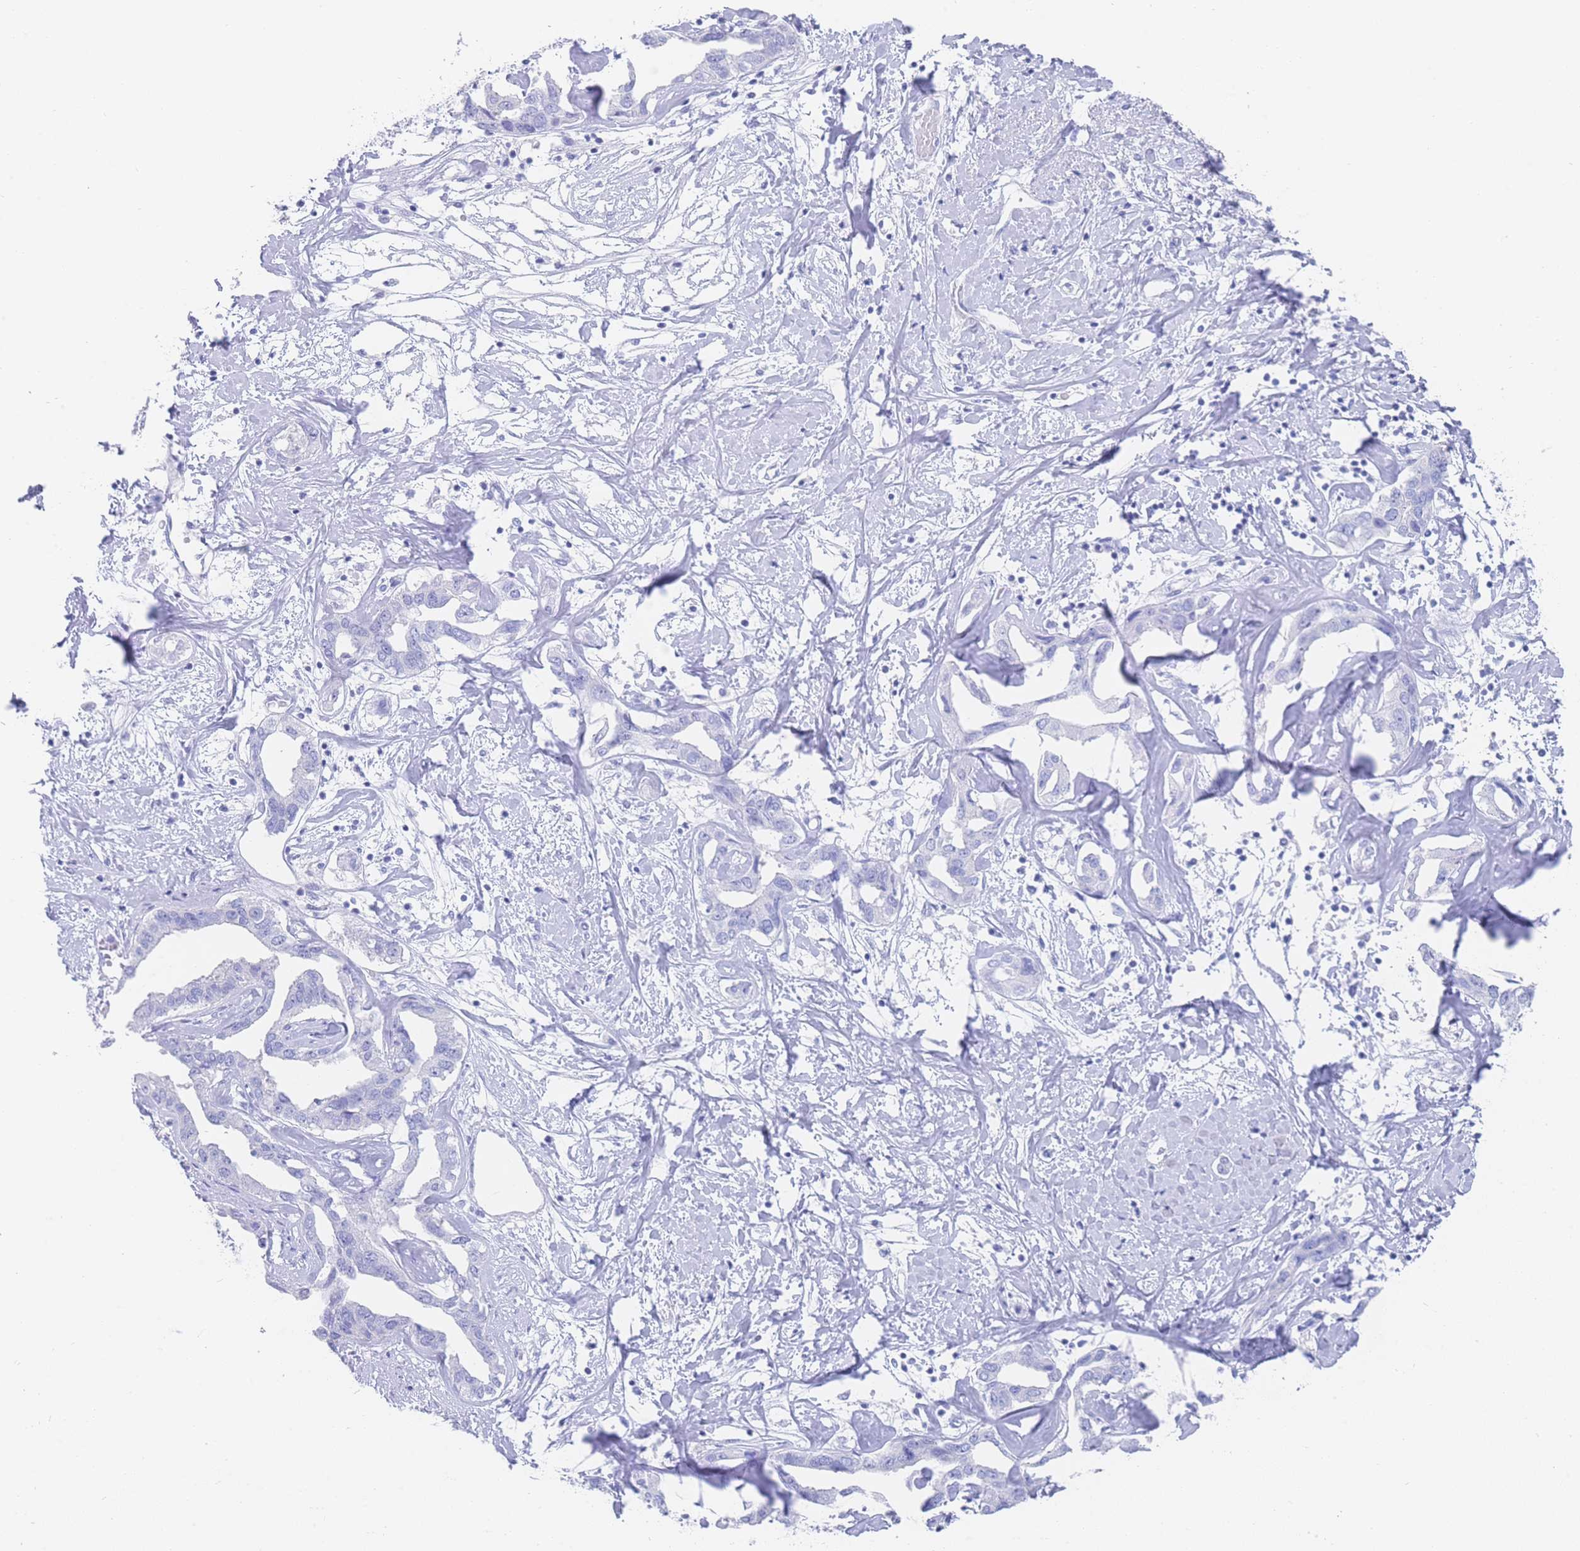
{"staining": {"intensity": "negative", "quantity": "none", "location": "none"}, "tissue": "liver cancer", "cell_type": "Tumor cells", "image_type": "cancer", "snomed": [{"axis": "morphology", "description": "Cholangiocarcinoma"}, {"axis": "topography", "description": "Liver"}], "caption": "The image exhibits no staining of tumor cells in liver cancer. (DAB (3,3'-diaminobenzidine) IHC with hematoxylin counter stain).", "gene": "LZTFL1", "patient": {"sex": "male", "age": 59}}